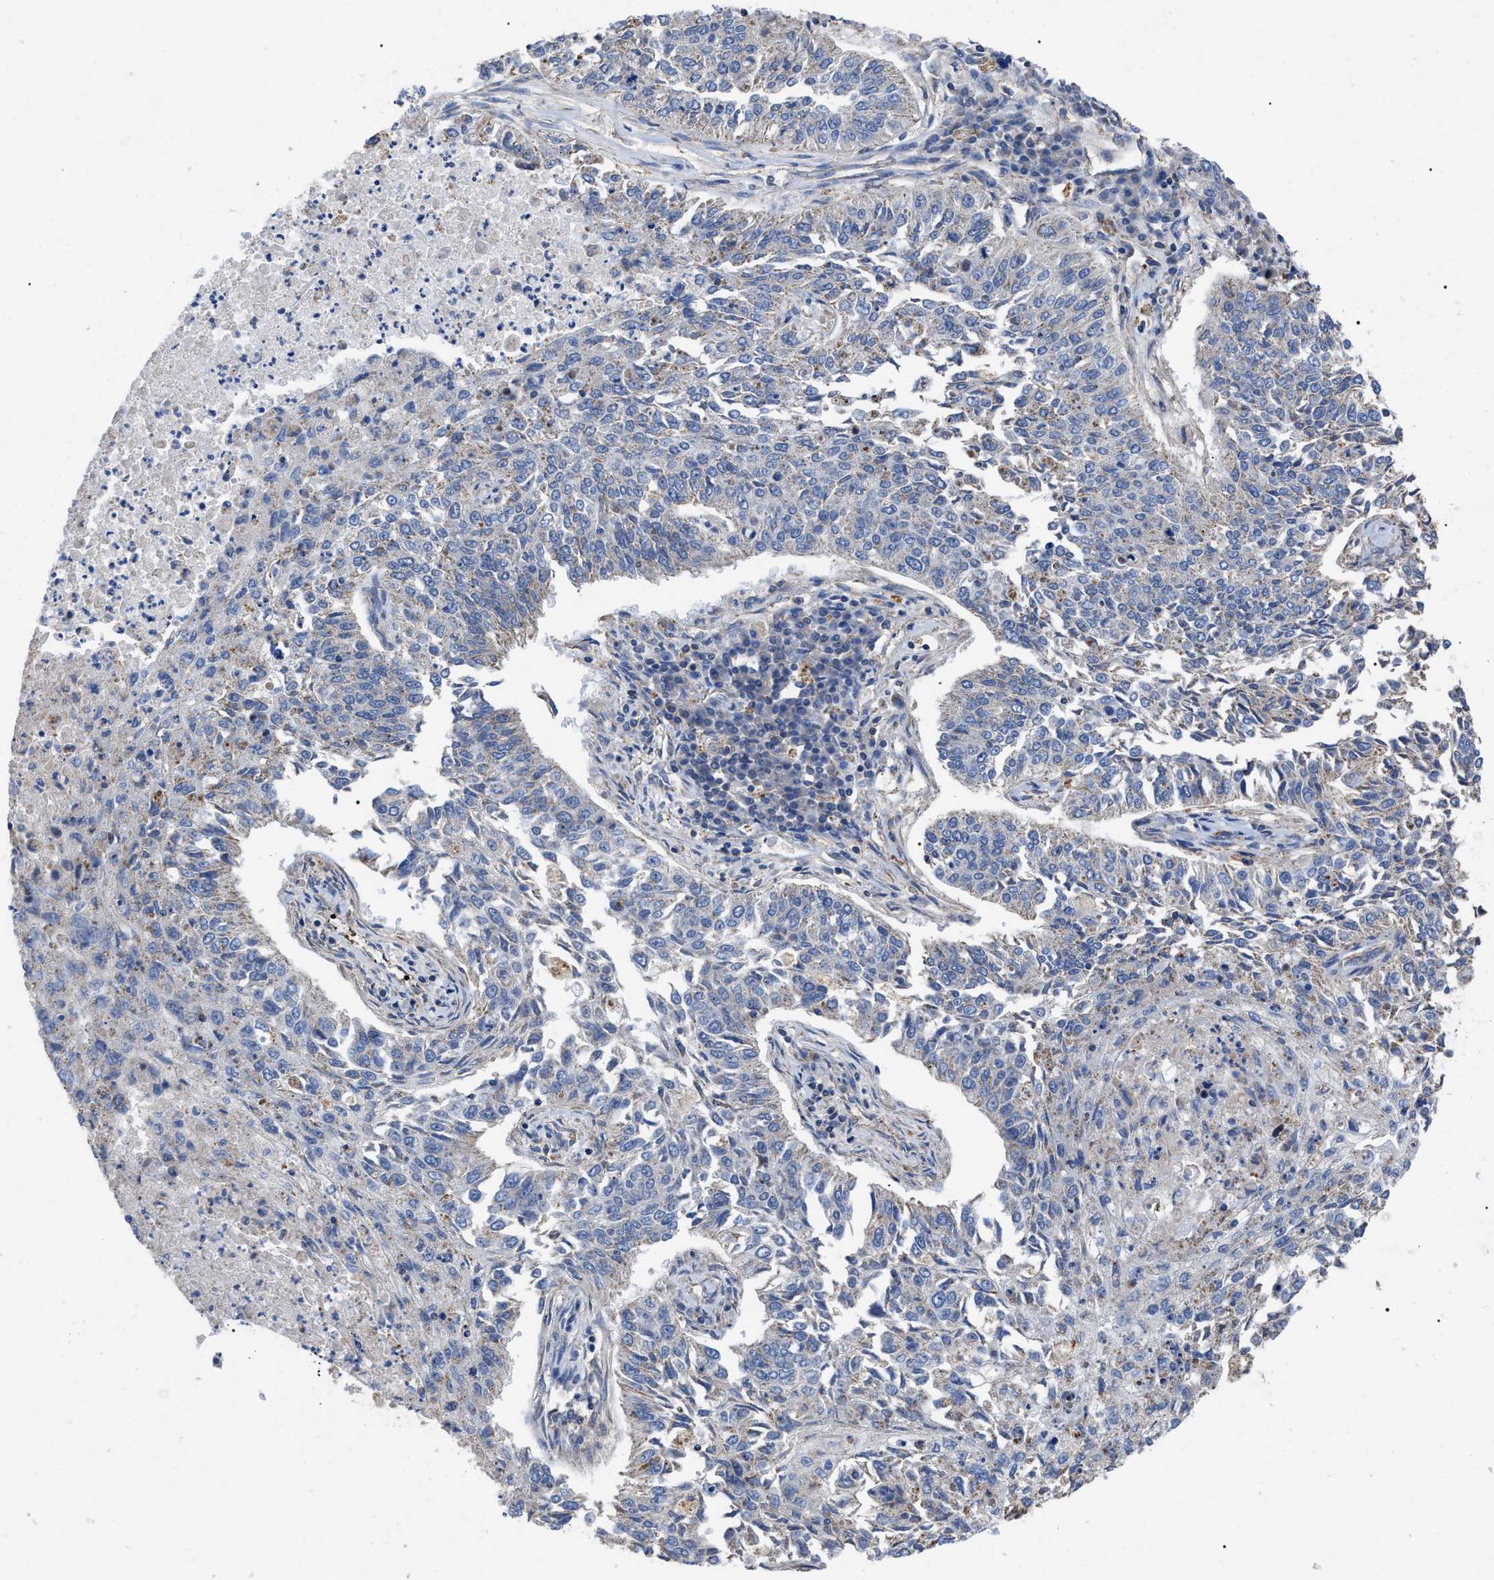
{"staining": {"intensity": "negative", "quantity": "none", "location": "none"}, "tissue": "lung cancer", "cell_type": "Tumor cells", "image_type": "cancer", "snomed": [{"axis": "morphology", "description": "Normal tissue, NOS"}, {"axis": "morphology", "description": "Squamous cell carcinoma, NOS"}, {"axis": "topography", "description": "Cartilage tissue"}, {"axis": "topography", "description": "Bronchus"}, {"axis": "topography", "description": "Lung"}], "caption": "This is an immunohistochemistry (IHC) photomicrograph of human squamous cell carcinoma (lung). There is no positivity in tumor cells.", "gene": "FAM171A2", "patient": {"sex": "female", "age": 49}}